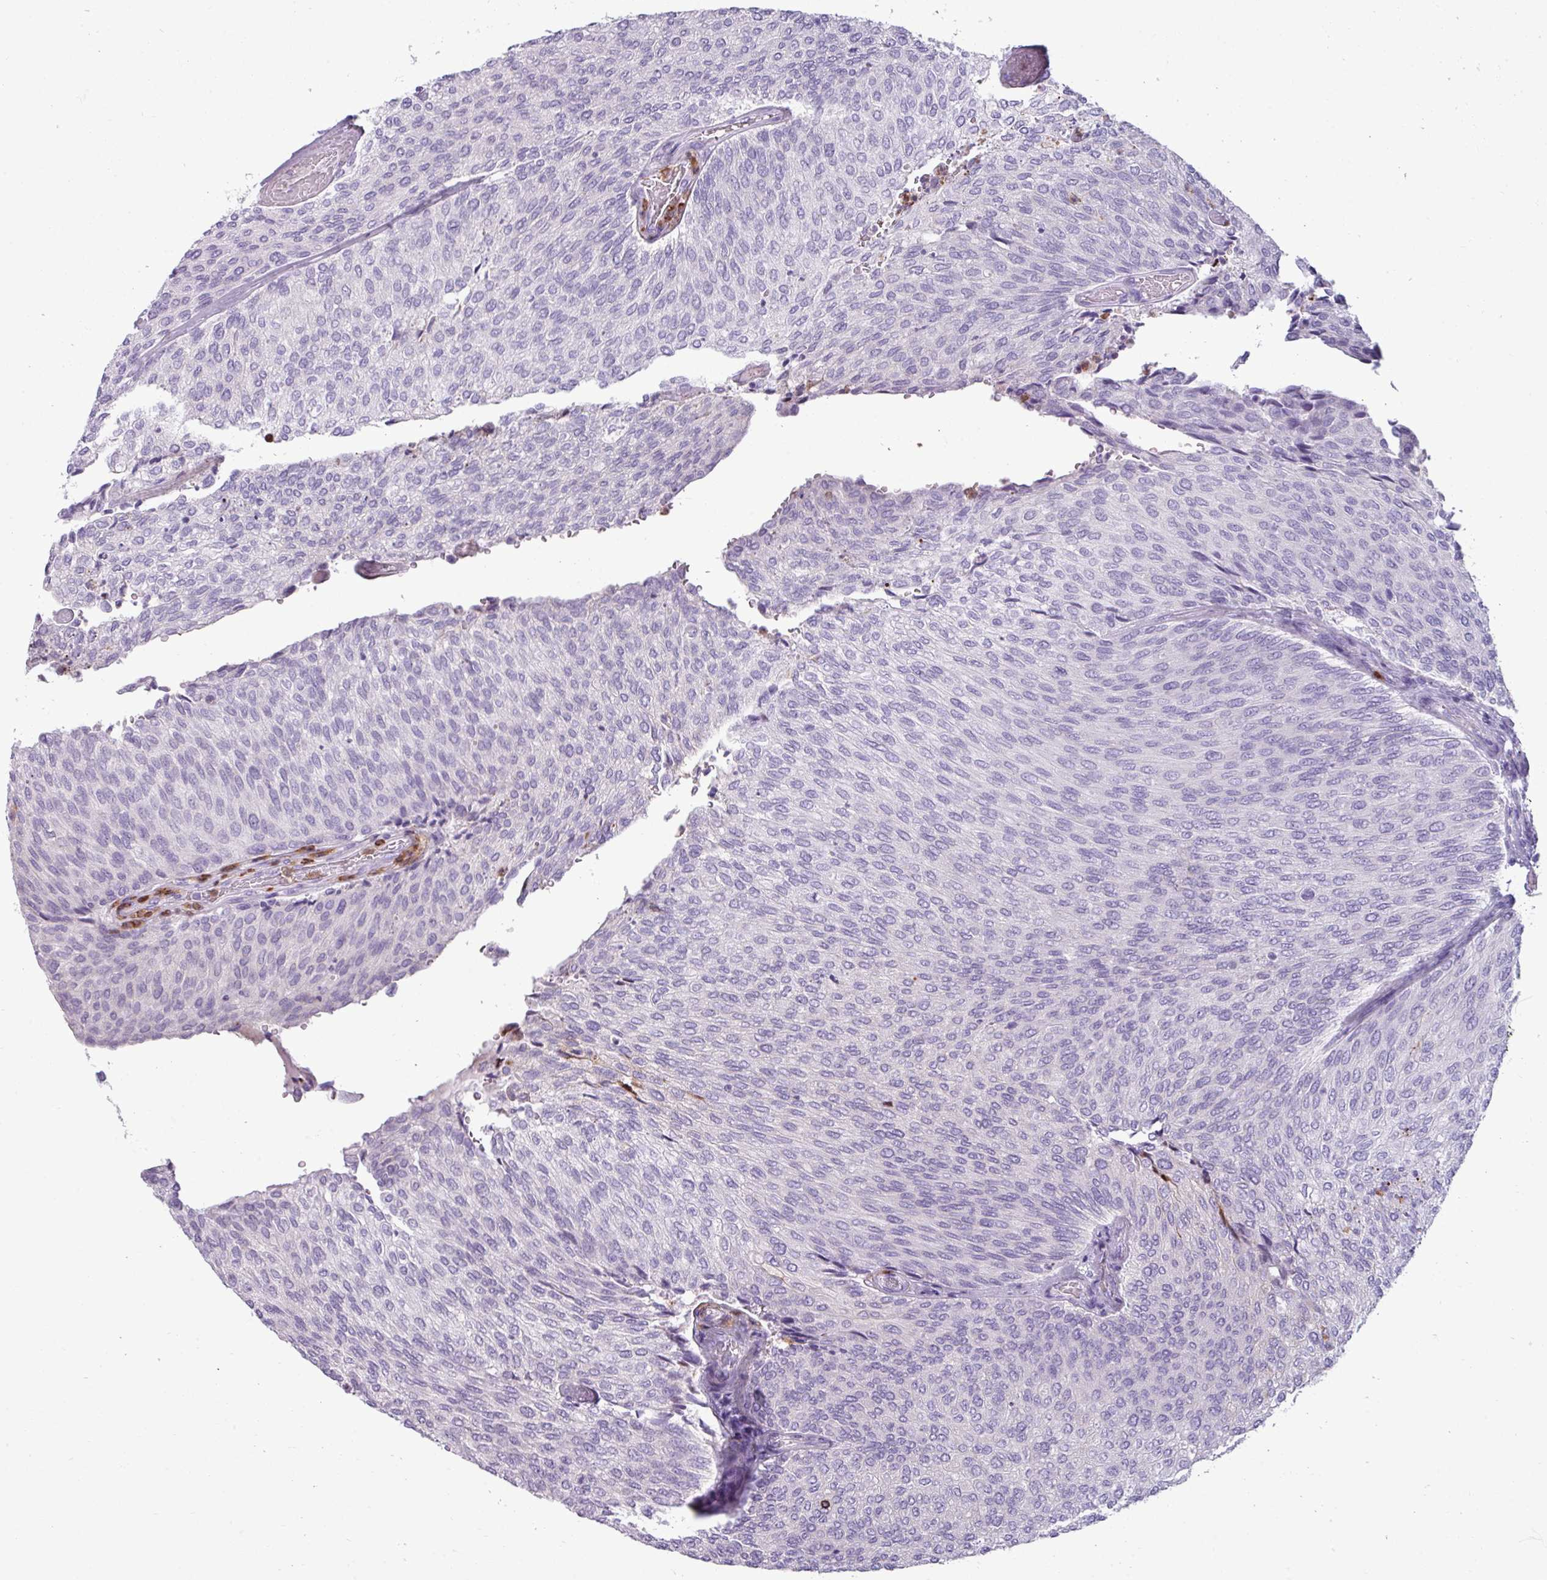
{"staining": {"intensity": "negative", "quantity": "none", "location": "none"}, "tissue": "urothelial cancer", "cell_type": "Tumor cells", "image_type": "cancer", "snomed": [{"axis": "morphology", "description": "Urothelial carcinoma, Low grade"}, {"axis": "topography", "description": "Urinary bladder"}], "caption": "This is an IHC histopathology image of urothelial cancer. There is no staining in tumor cells.", "gene": "TRIM39", "patient": {"sex": "female", "age": 79}}